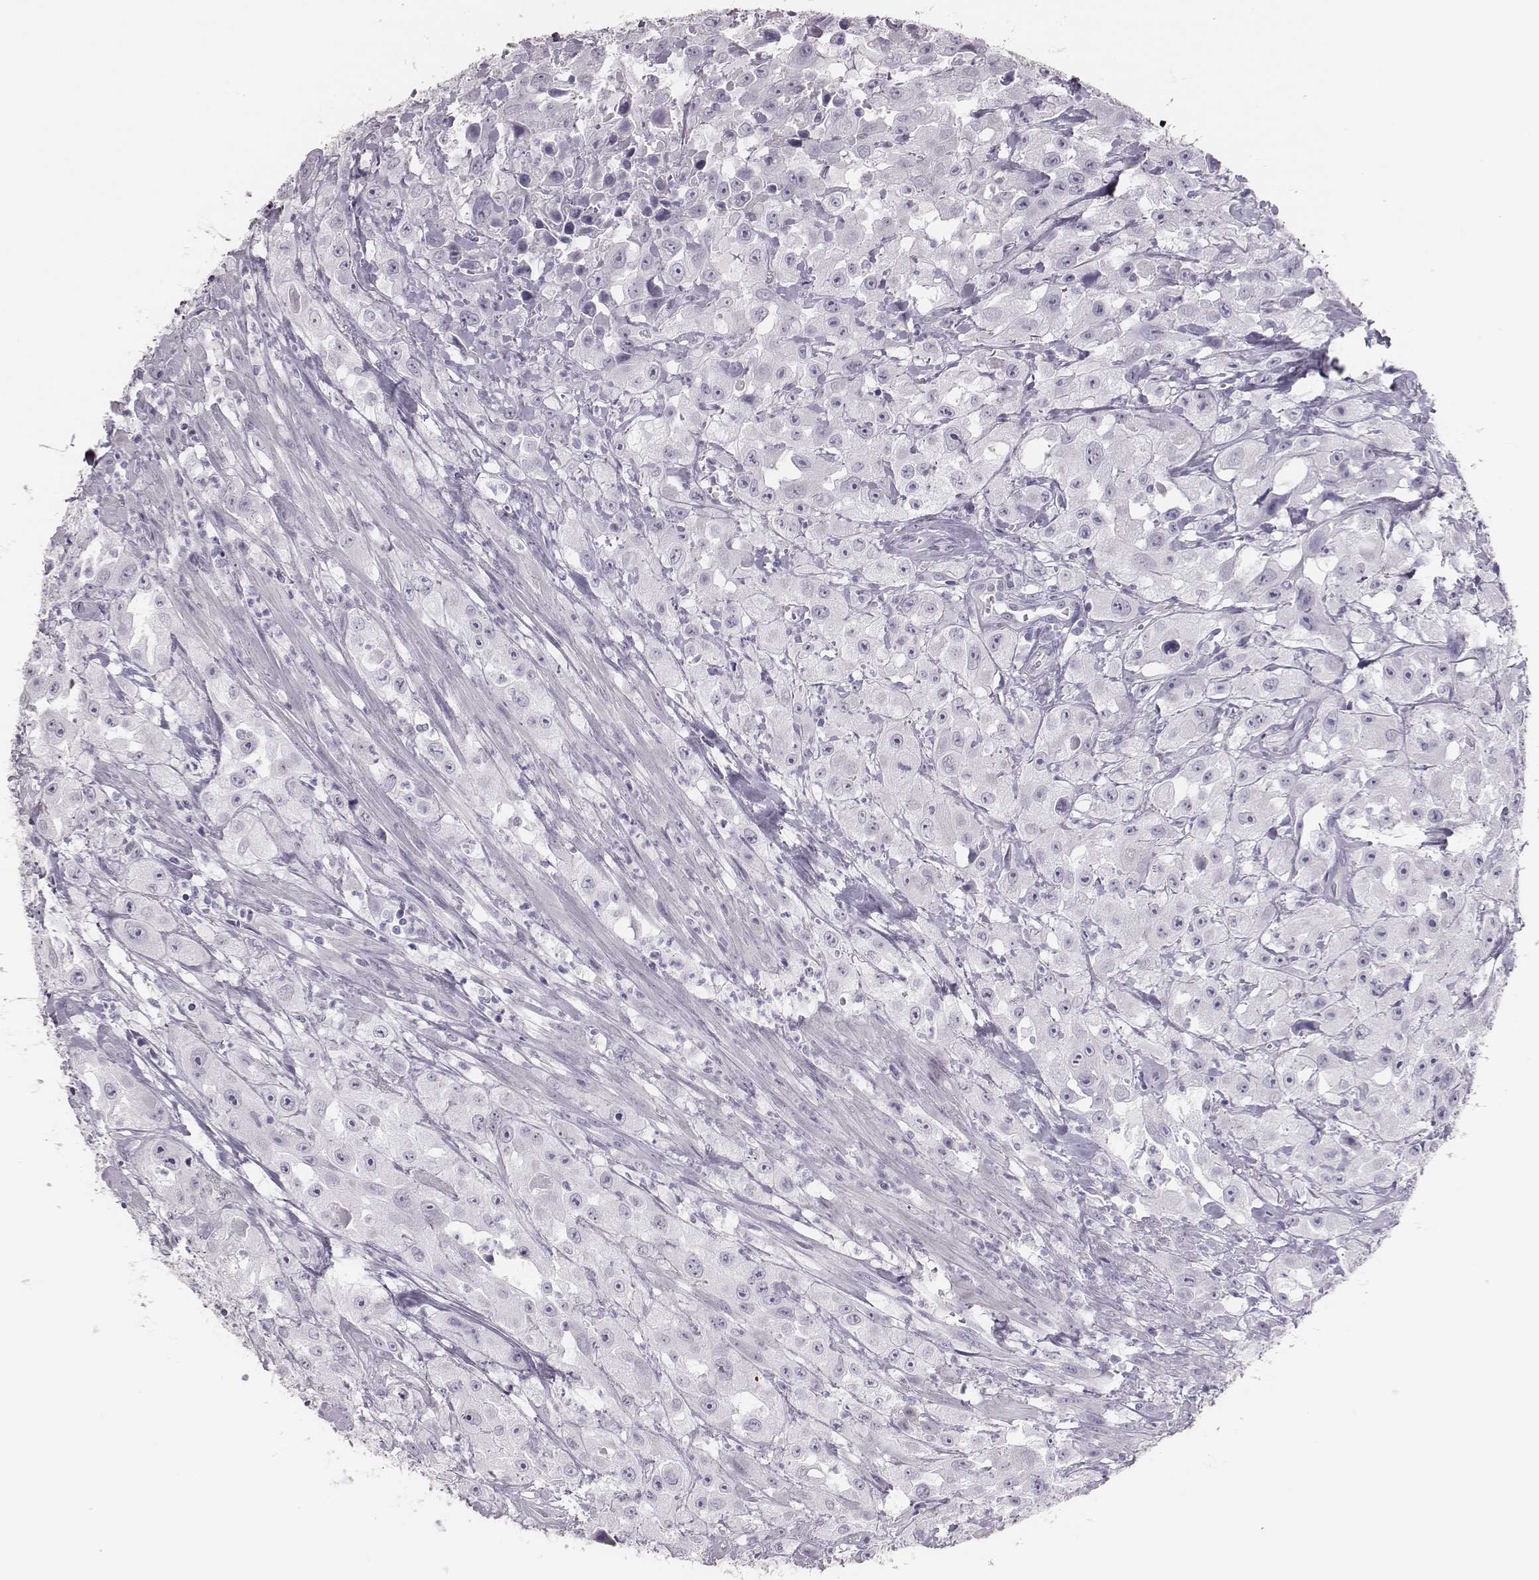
{"staining": {"intensity": "negative", "quantity": "none", "location": "none"}, "tissue": "urothelial cancer", "cell_type": "Tumor cells", "image_type": "cancer", "snomed": [{"axis": "morphology", "description": "Urothelial carcinoma, High grade"}, {"axis": "topography", "description": "Urinary bladder"}], "caption": "Photomicrograph shows no protein expression in tumor cells of urothelial carcinoma (high-grade) tissue.", "gene": "H1-6", "patient": {"sex": "male", "age": 79}}